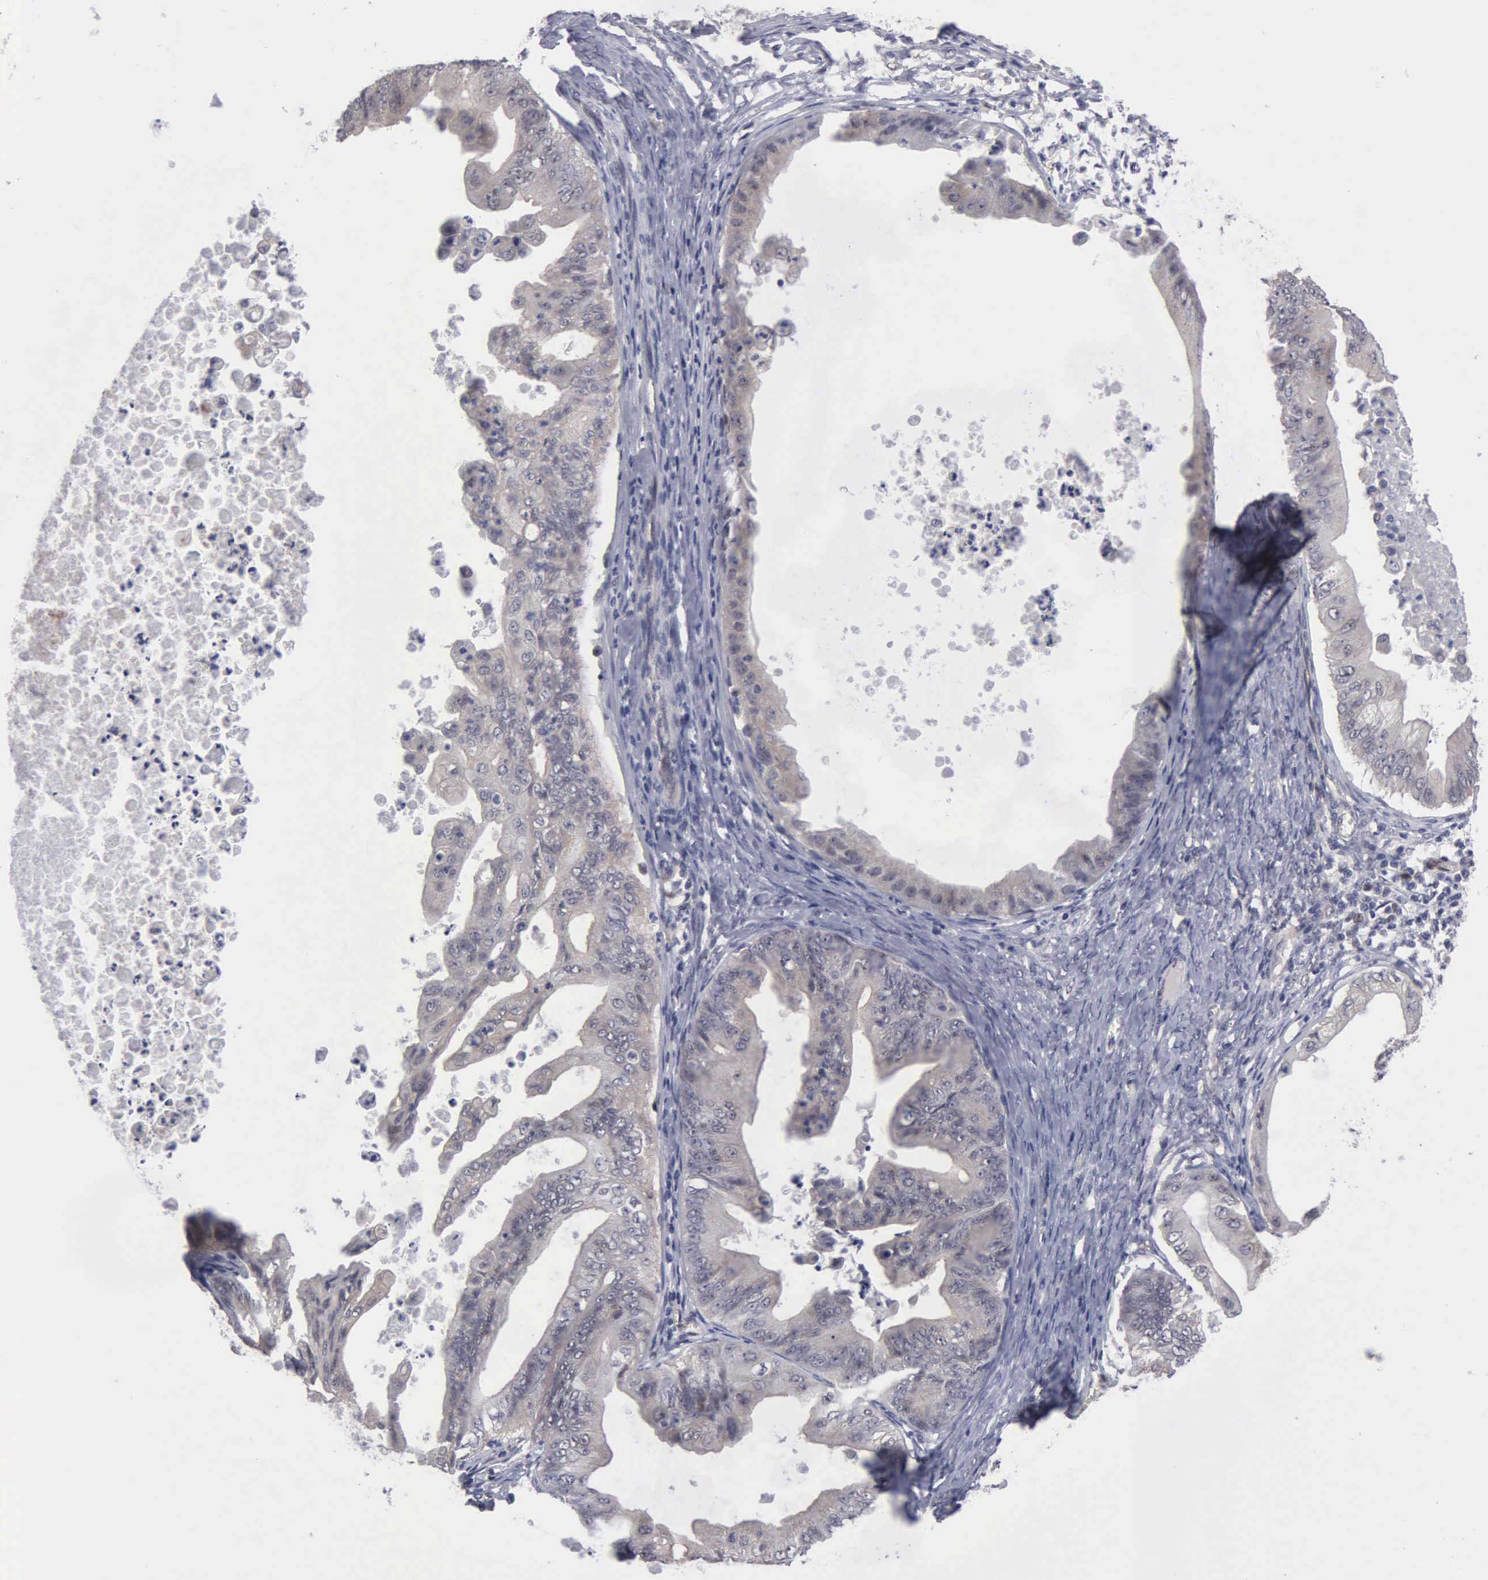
{"staining": {"intensity": "negative", "quantity": "none", "location": "none"}, "tissue": "ovarian cancer", "cell_type": "Tumor cells", "image_type": "cancer", "snomed": [{"axis": "morphology", "description": "Cystadenocarcinoma, mucinous, NOS"}, {"axis": "topography", "description": "Ovary"}], "caption": "Tumor cells are negative for brown protein staining in ovarian cancer (mucinous cystadenocarcinoma).", "gene": "ZBTB33", "patient": {"sex": "female", "age": 37}}